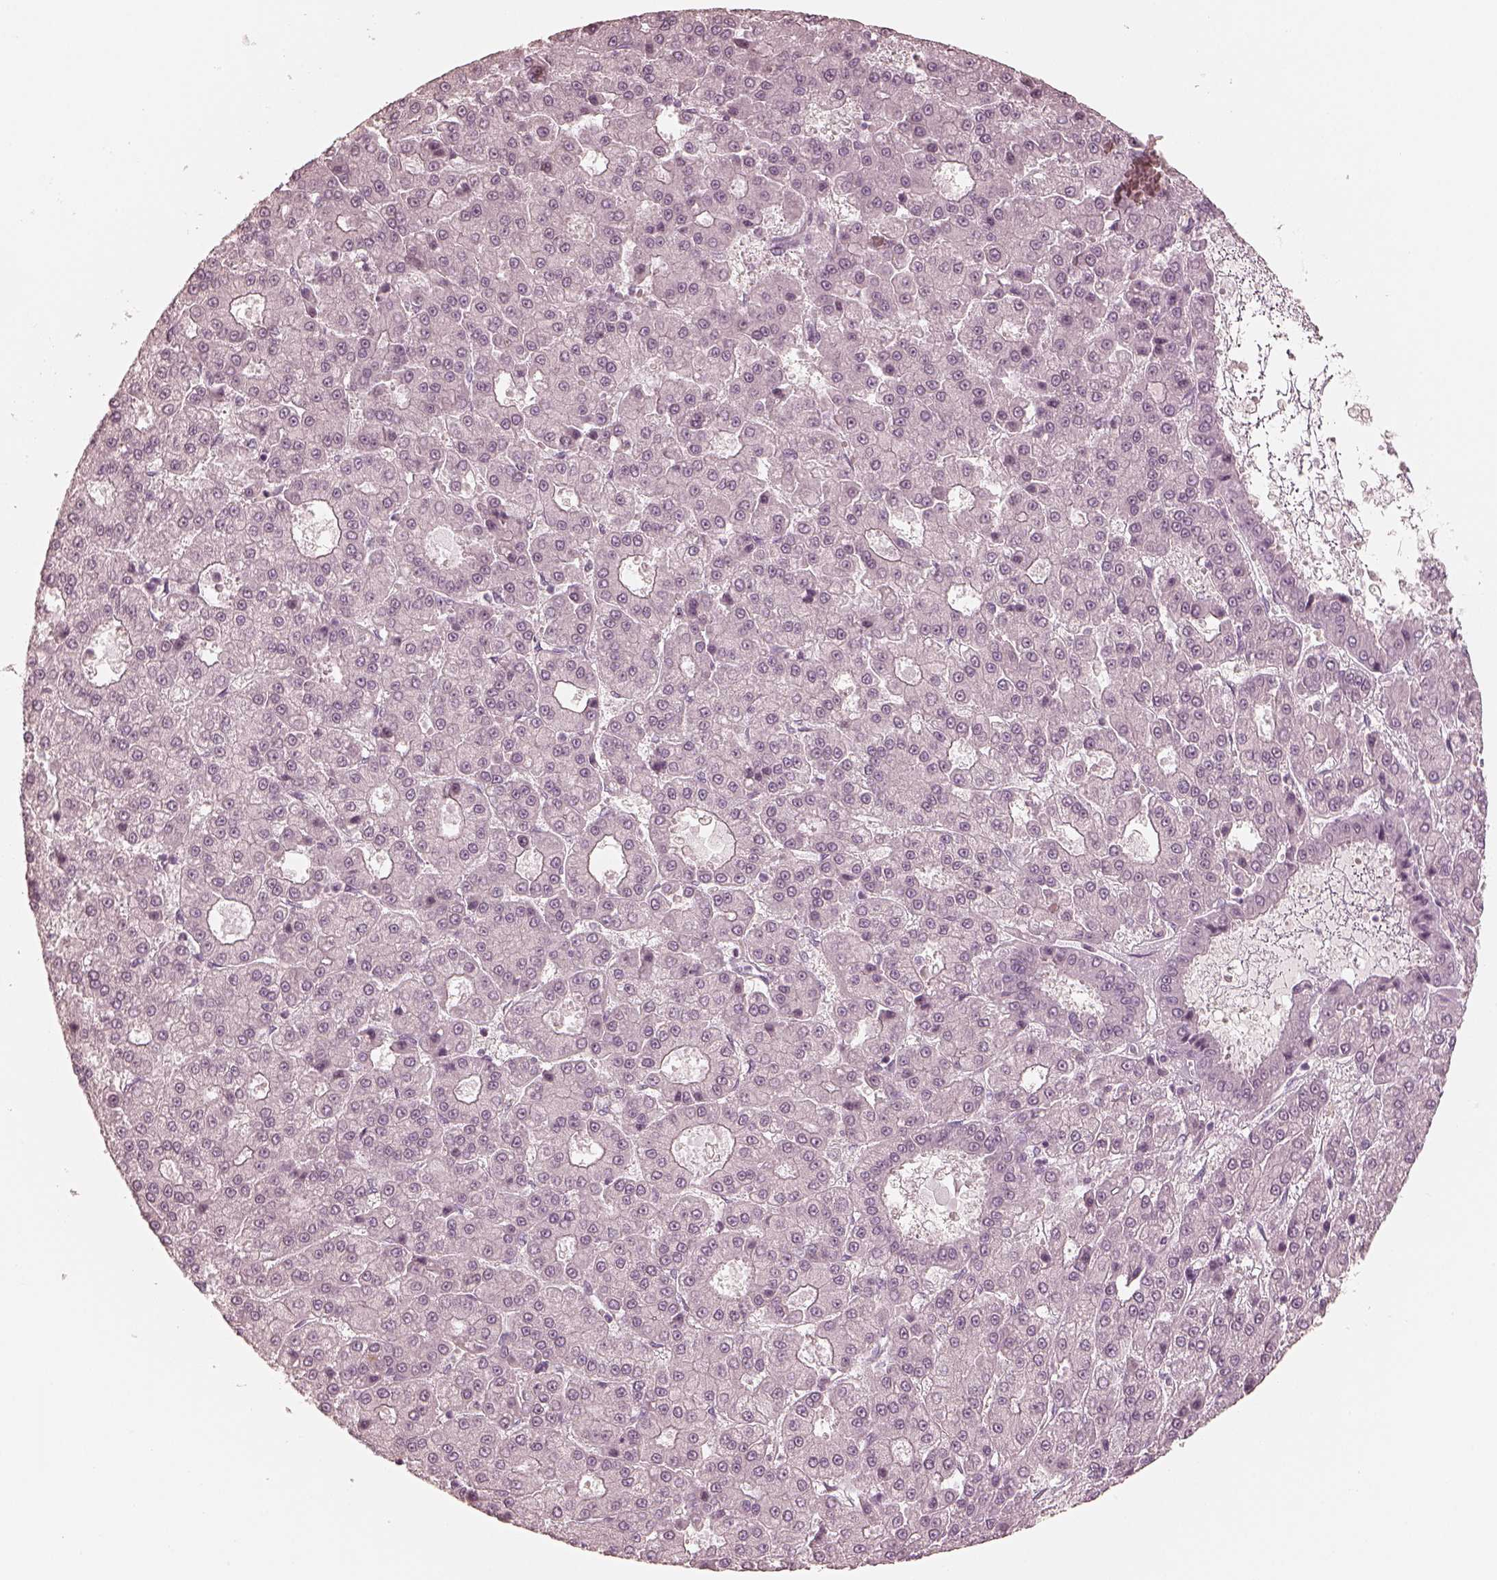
{"staining": {"intensity": "negative", "quantity": "none", "location": "none"}, "tissue": "liver cancer", "cell_type": "Tumor cells", "image_type": "cancer", "snomed": [{"axis": "morphology", "description": "Carcinoma, Hepatocellular, NOS"}, {"axis": "topography", "description": "Liver"}], "caption": "The photomicrograph displays no significant staining in tumor cells of liver hepatocellular carcinoma.", "gene": "CALR3", "patient": {"sex": "male", "age": 70}}